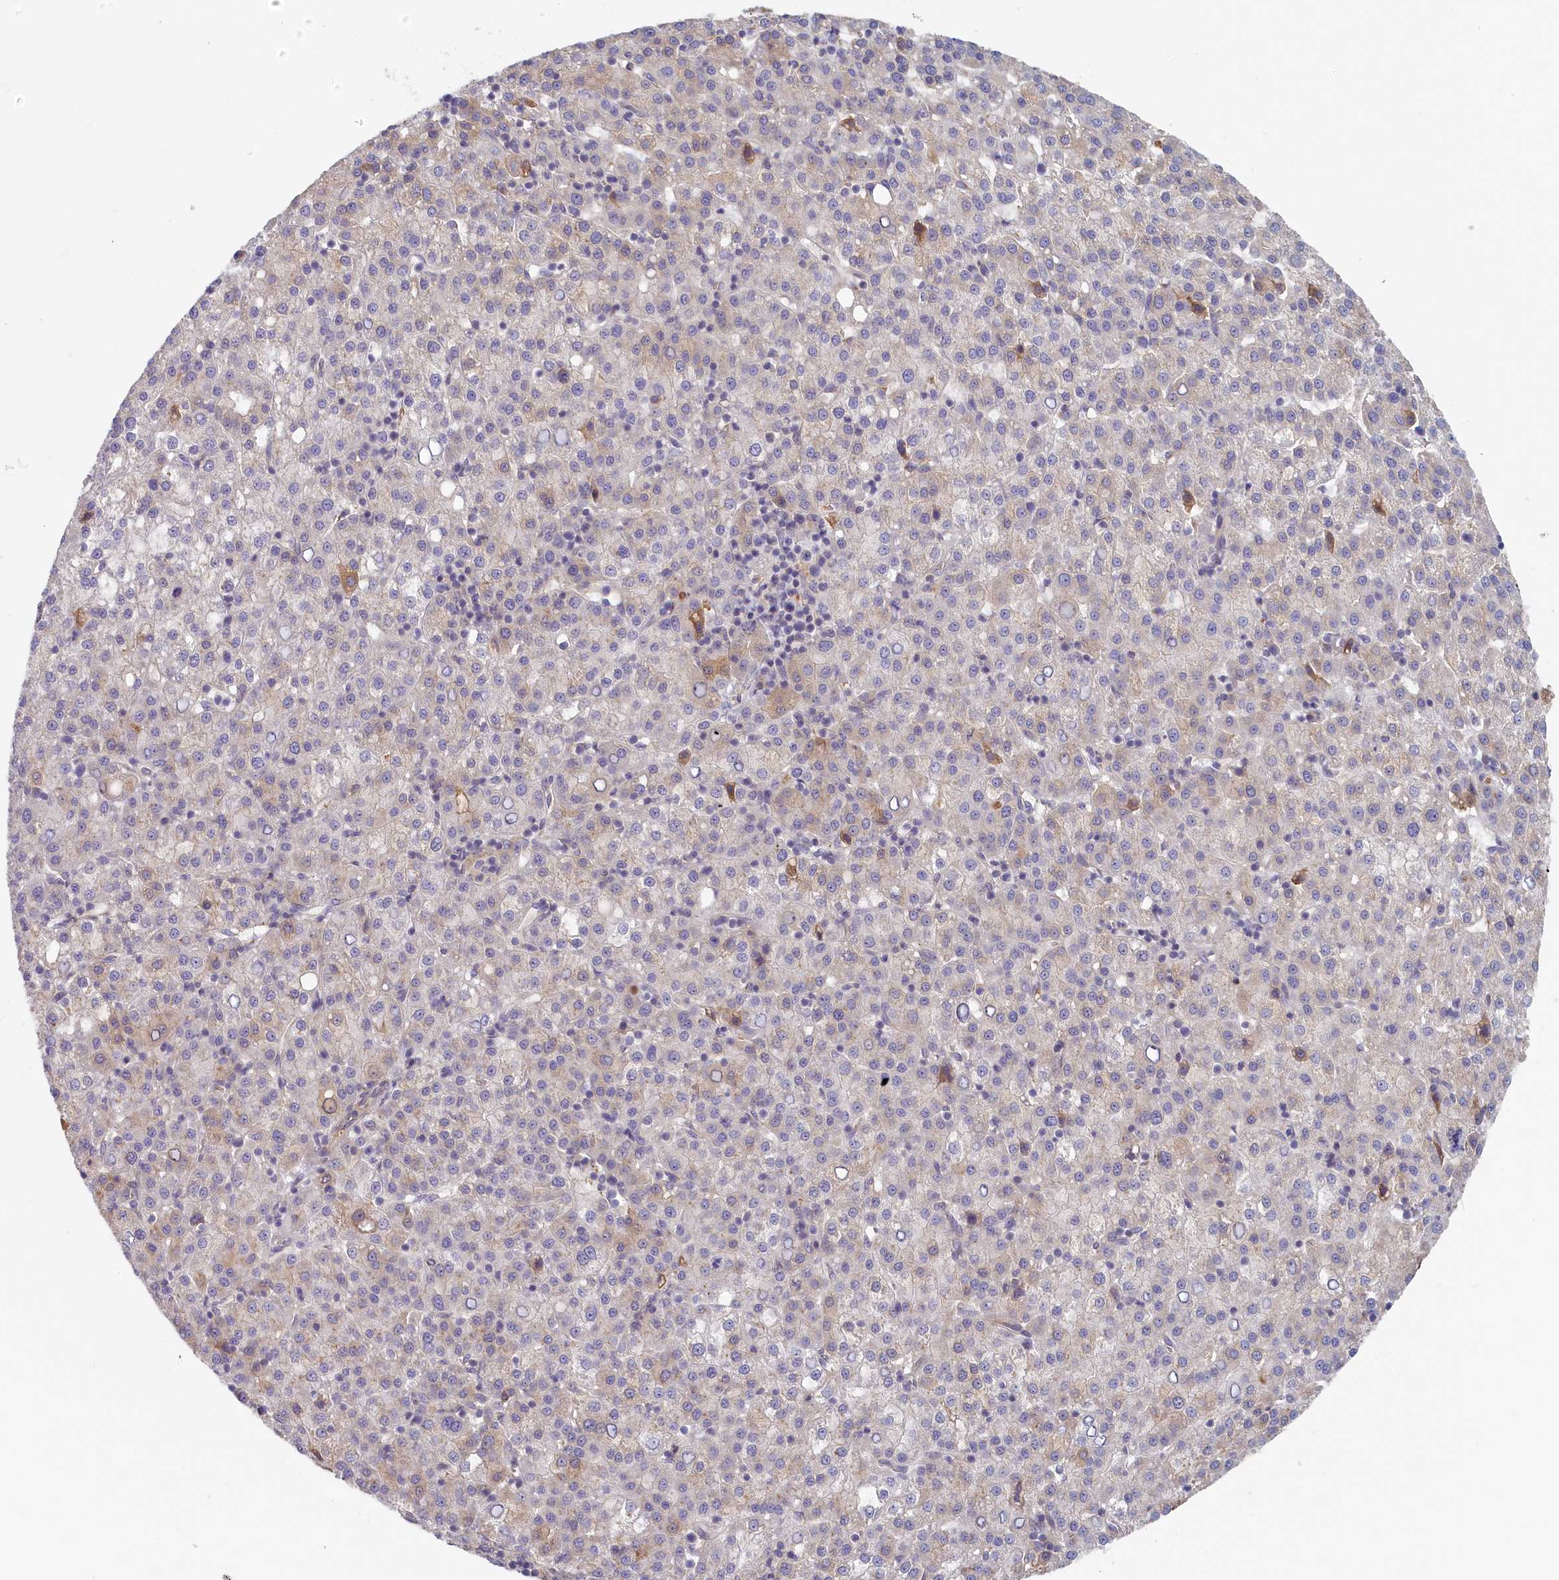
{"staining": {"intensity": "weak", "quantity": "<25%", "location": "cytoplasmic/membranous"}, "tissue": "liver cancer", "cell_type": "Tumor cells", "image_type": "cancer", "snomed": [{"axis": "morphology", "description": "Carcinoma, Hepatocellular, NOS"}, {"axis": "topography", "description": "Liver"}], "caption": "The image displays no staining of tumor cells in liver cancer.", "gene": "STX16", "patient": {"sex": "female", "age": 58}}